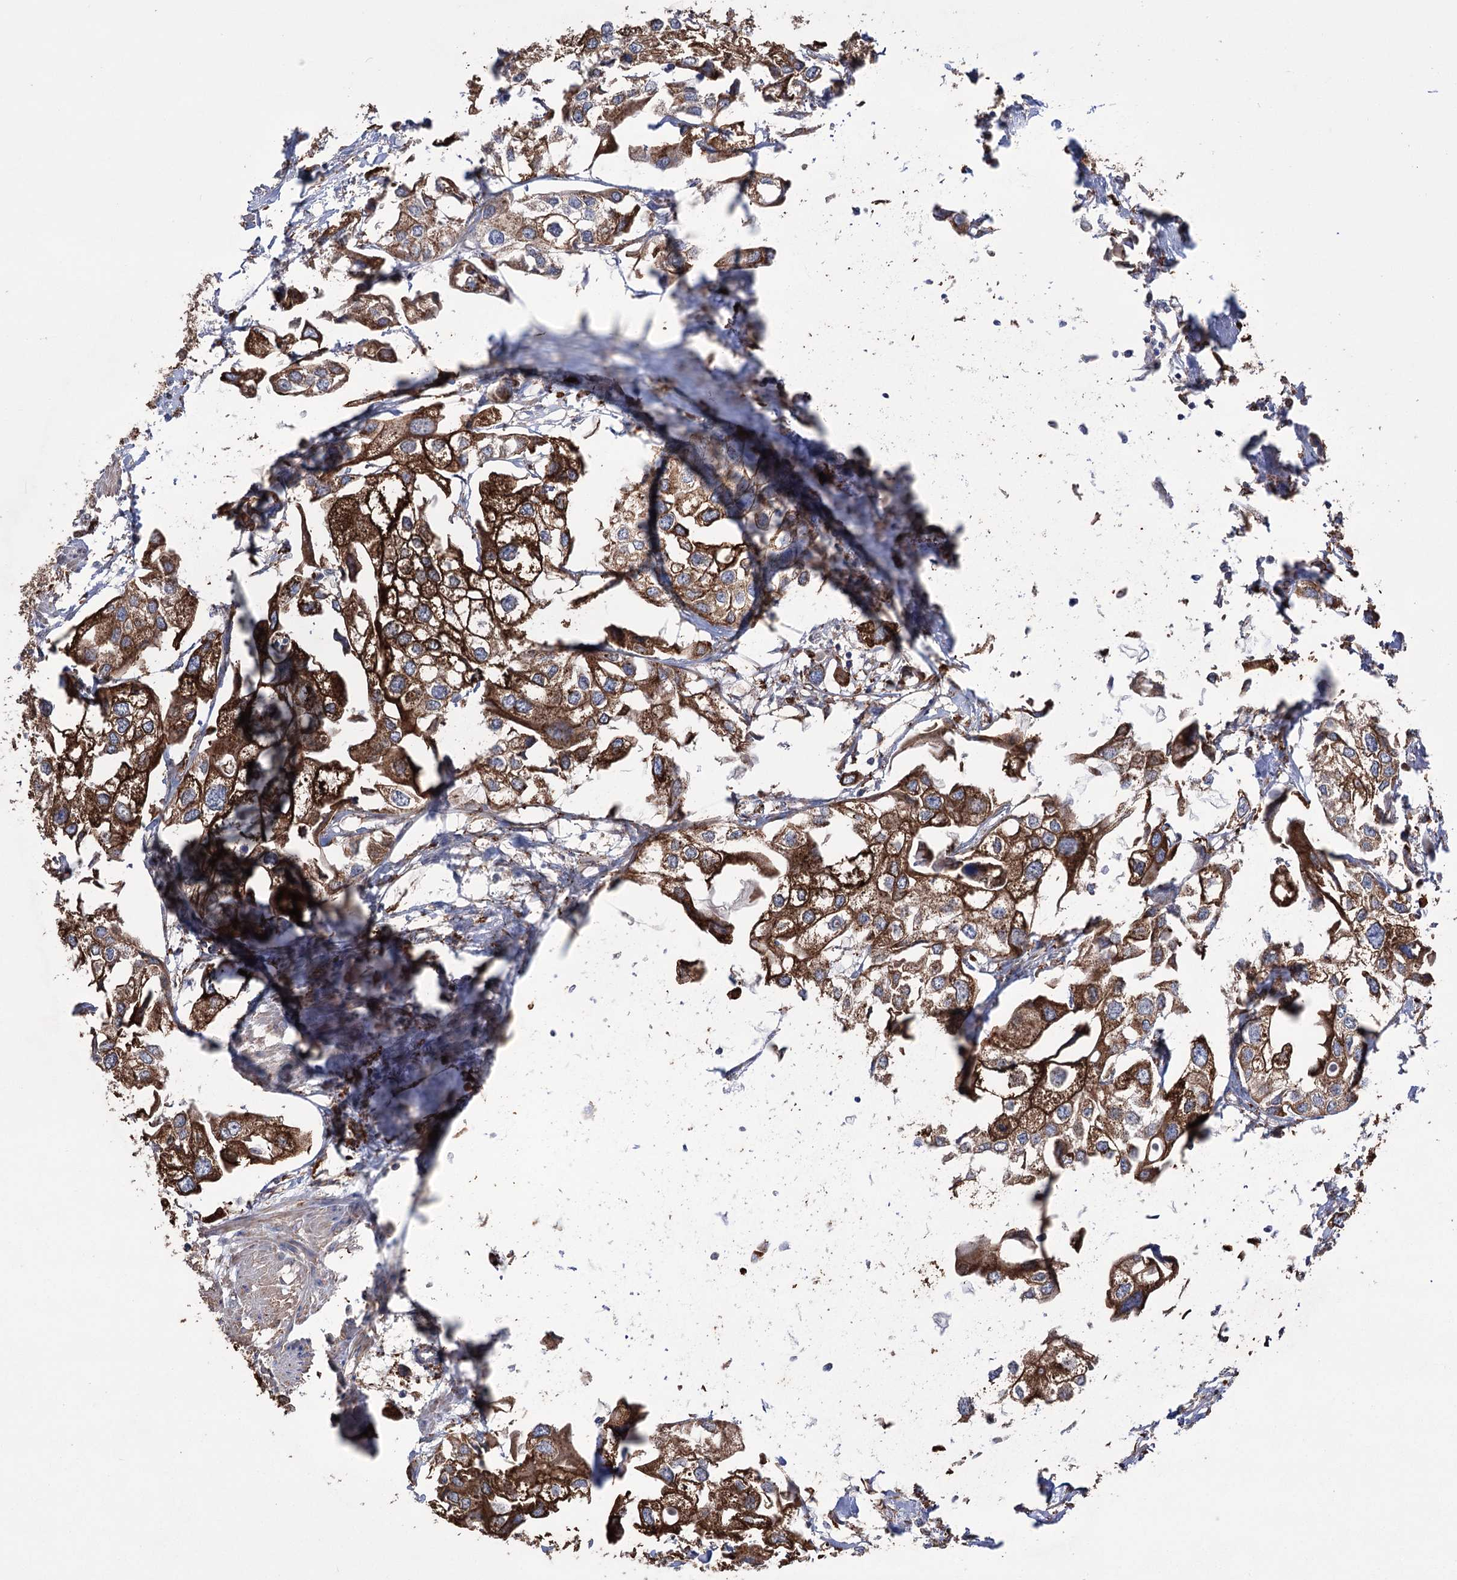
{"staining": {"intensity": "strong", "quantity": ">75%", "location": "cytoplasmic/membranous"}, "tissue": "urothelial cancer", "cell_type": "Tumor cells", "image_type": "cancer", "snomed": [{"axis": "morphology", "description": "Urothelial carcinoma, High grade"}, {"axis": "topography", "description": "Urinary bladder"}], "caption": "Urothelial cancer tissue demonstrates strong cytoplasmic/membranous positivity in approximately >75% of tumor cells, visualized by immunohistochemistry.", "gene": "TRIM71", "patient": {"sex": "male", "age": 64}}